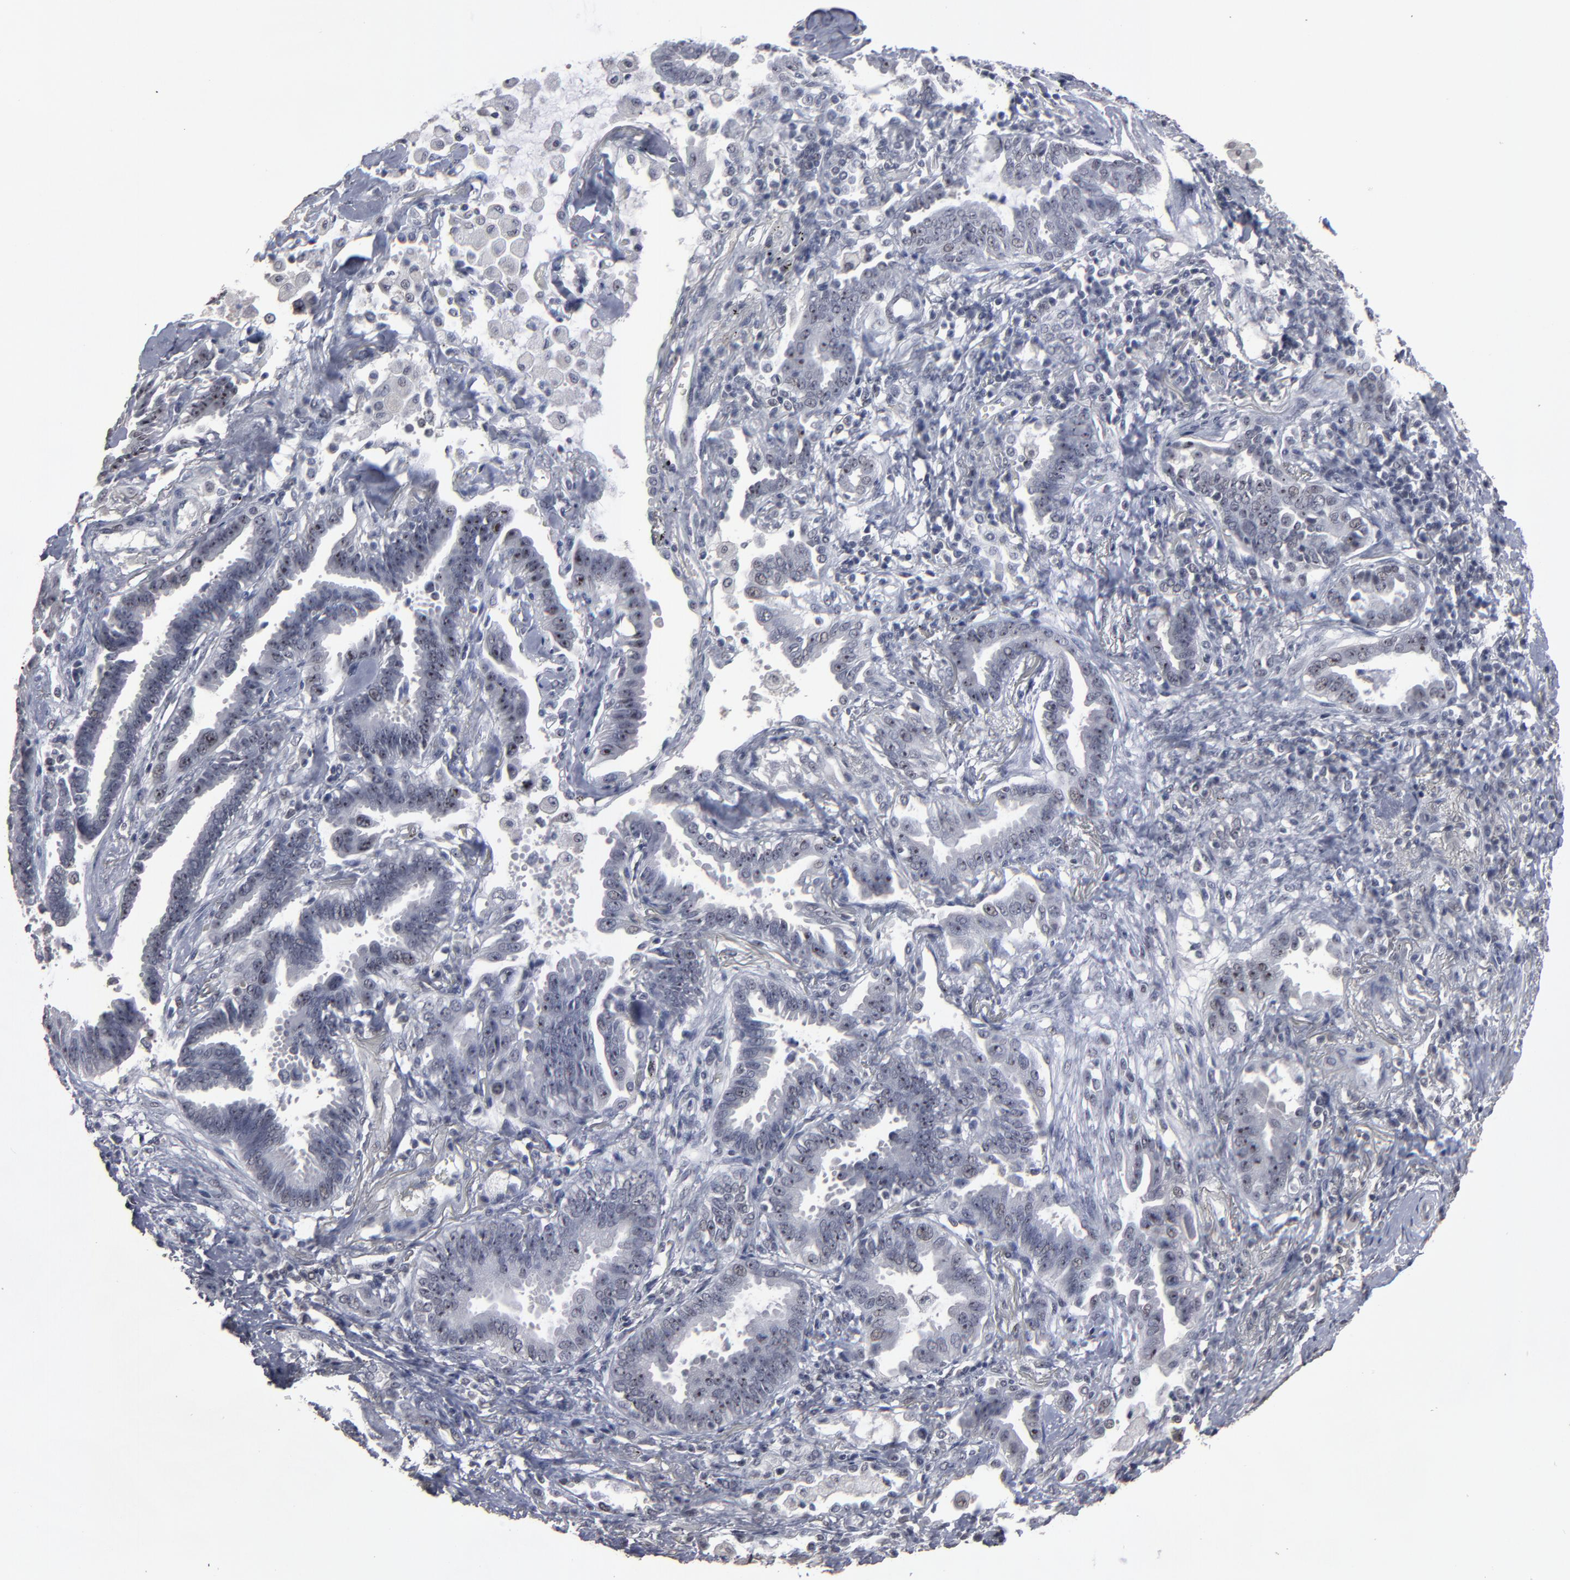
{"staining": {"intensity": "negative", "quantity": "none", "location": "none"}, "tissue": "lung cancer", "cell_type": "Tumor cells", "image_type": "cancer", "snomed": [{"axis": "morphology", "description": "Adenocarcinoma, NOS"}, {"axis": "topography", "description": "Lung"}], "caption": "An image of adenocarcinoma (lung) stained for a protein demonstrates no brown staining in tumor cells. (DAB (3,3'-diaminobenzidine) IHC with hematoxylin counter stain).", "gene": "SSRP1", "patient": {"sex": "female", "age": 64}}